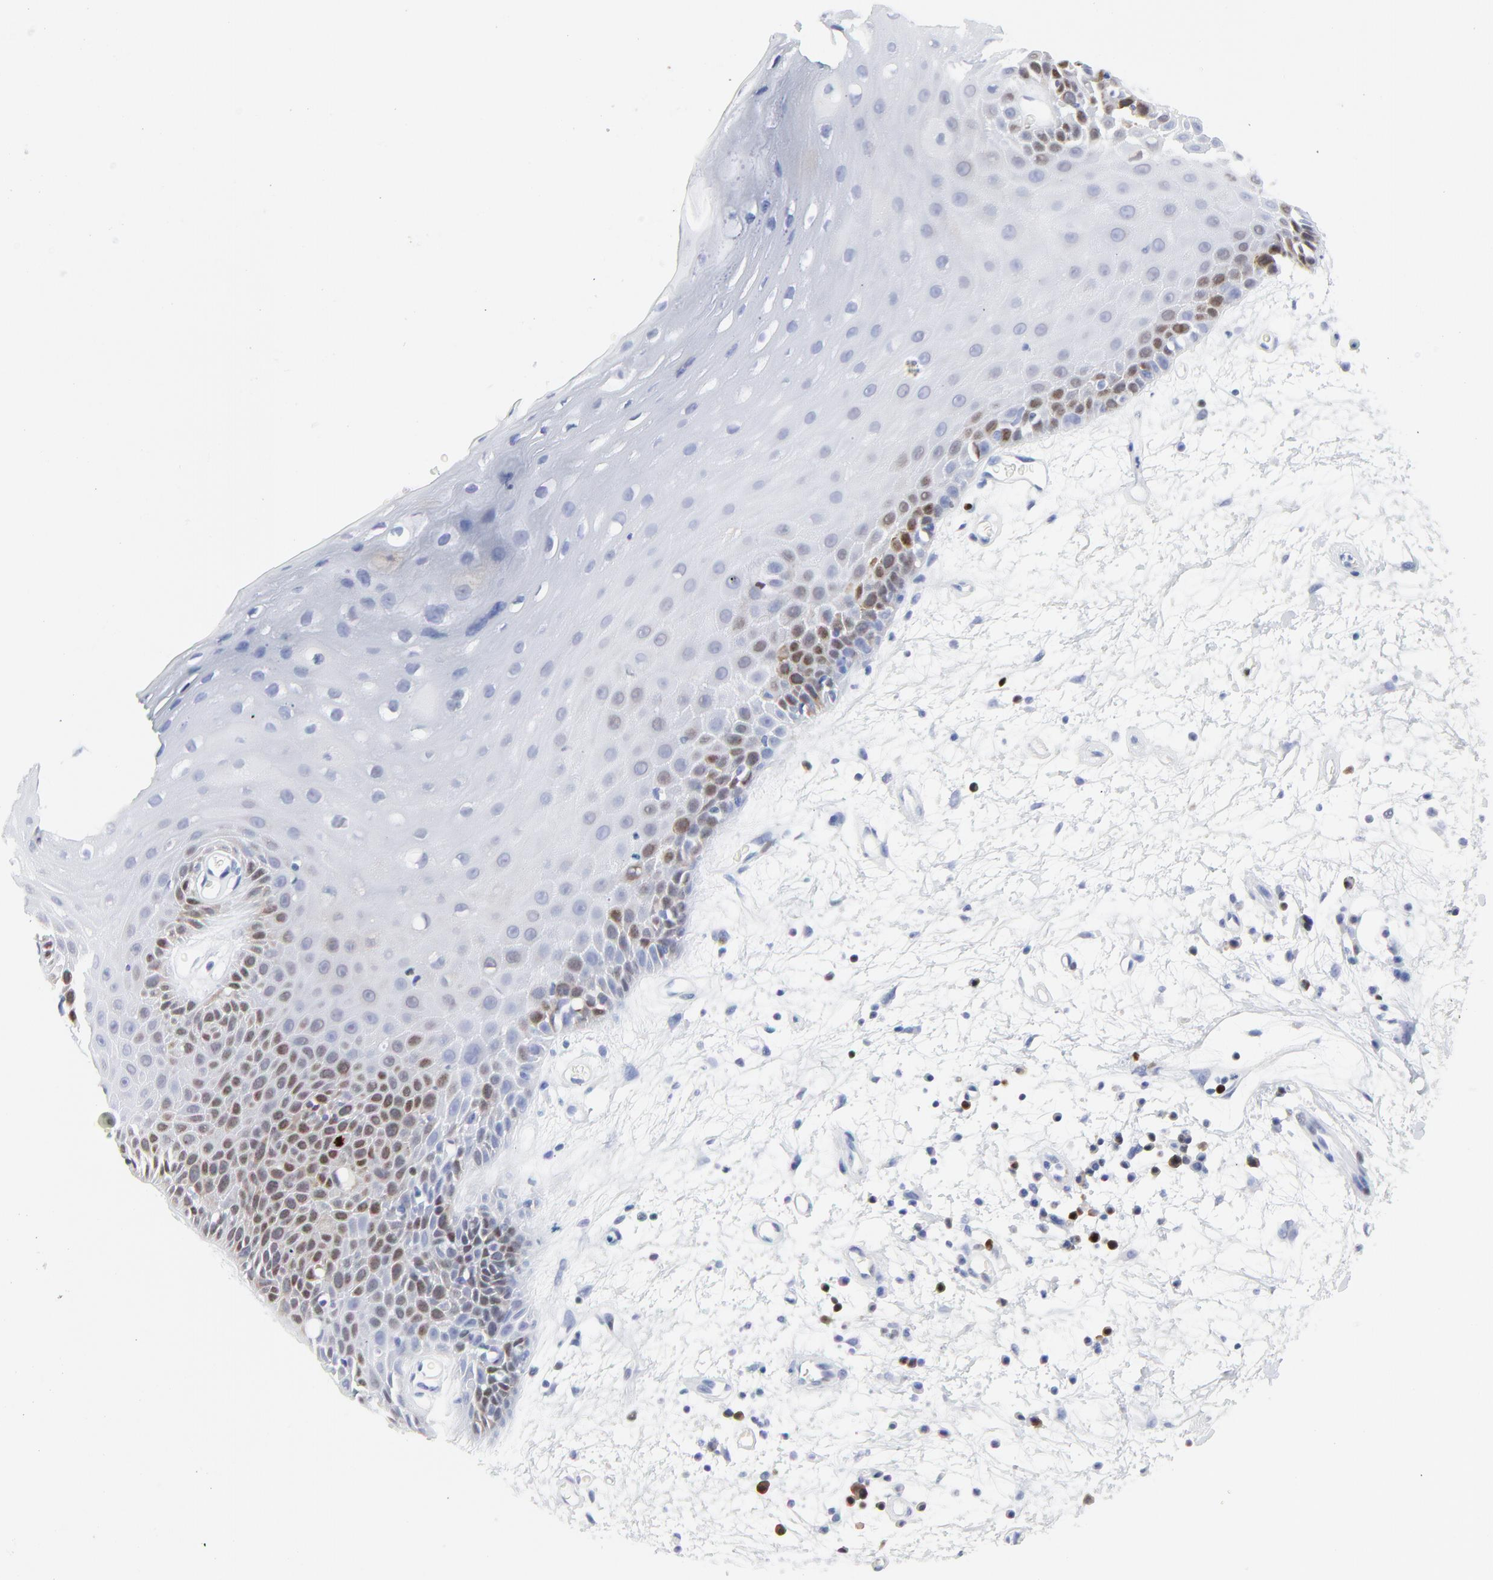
{"staining": {"intensity": "moderate", "quantity": "<25%", "location": "nuclear"}, "tissue": "oral mucosa", "cell_type": "Squamous epithelial cells", "image_type": "normal", "snomed": [{"axis": "morphology", "description": "Normal tissue, NOS"}, {"axis": "topography", "description": "Oral tissue"}], "caption": "IHC histopathology image of benign oral mucosa: oral mucosa stained using immunohistochemistry (IHC) demonstrates low levels of moderate protein expression localized specifically in the nuclear of squamous epithelial cells, appearing as a nuclear brown color.", "gene": "NCAPH", "patient": {"sex": "female", "age": 79}}